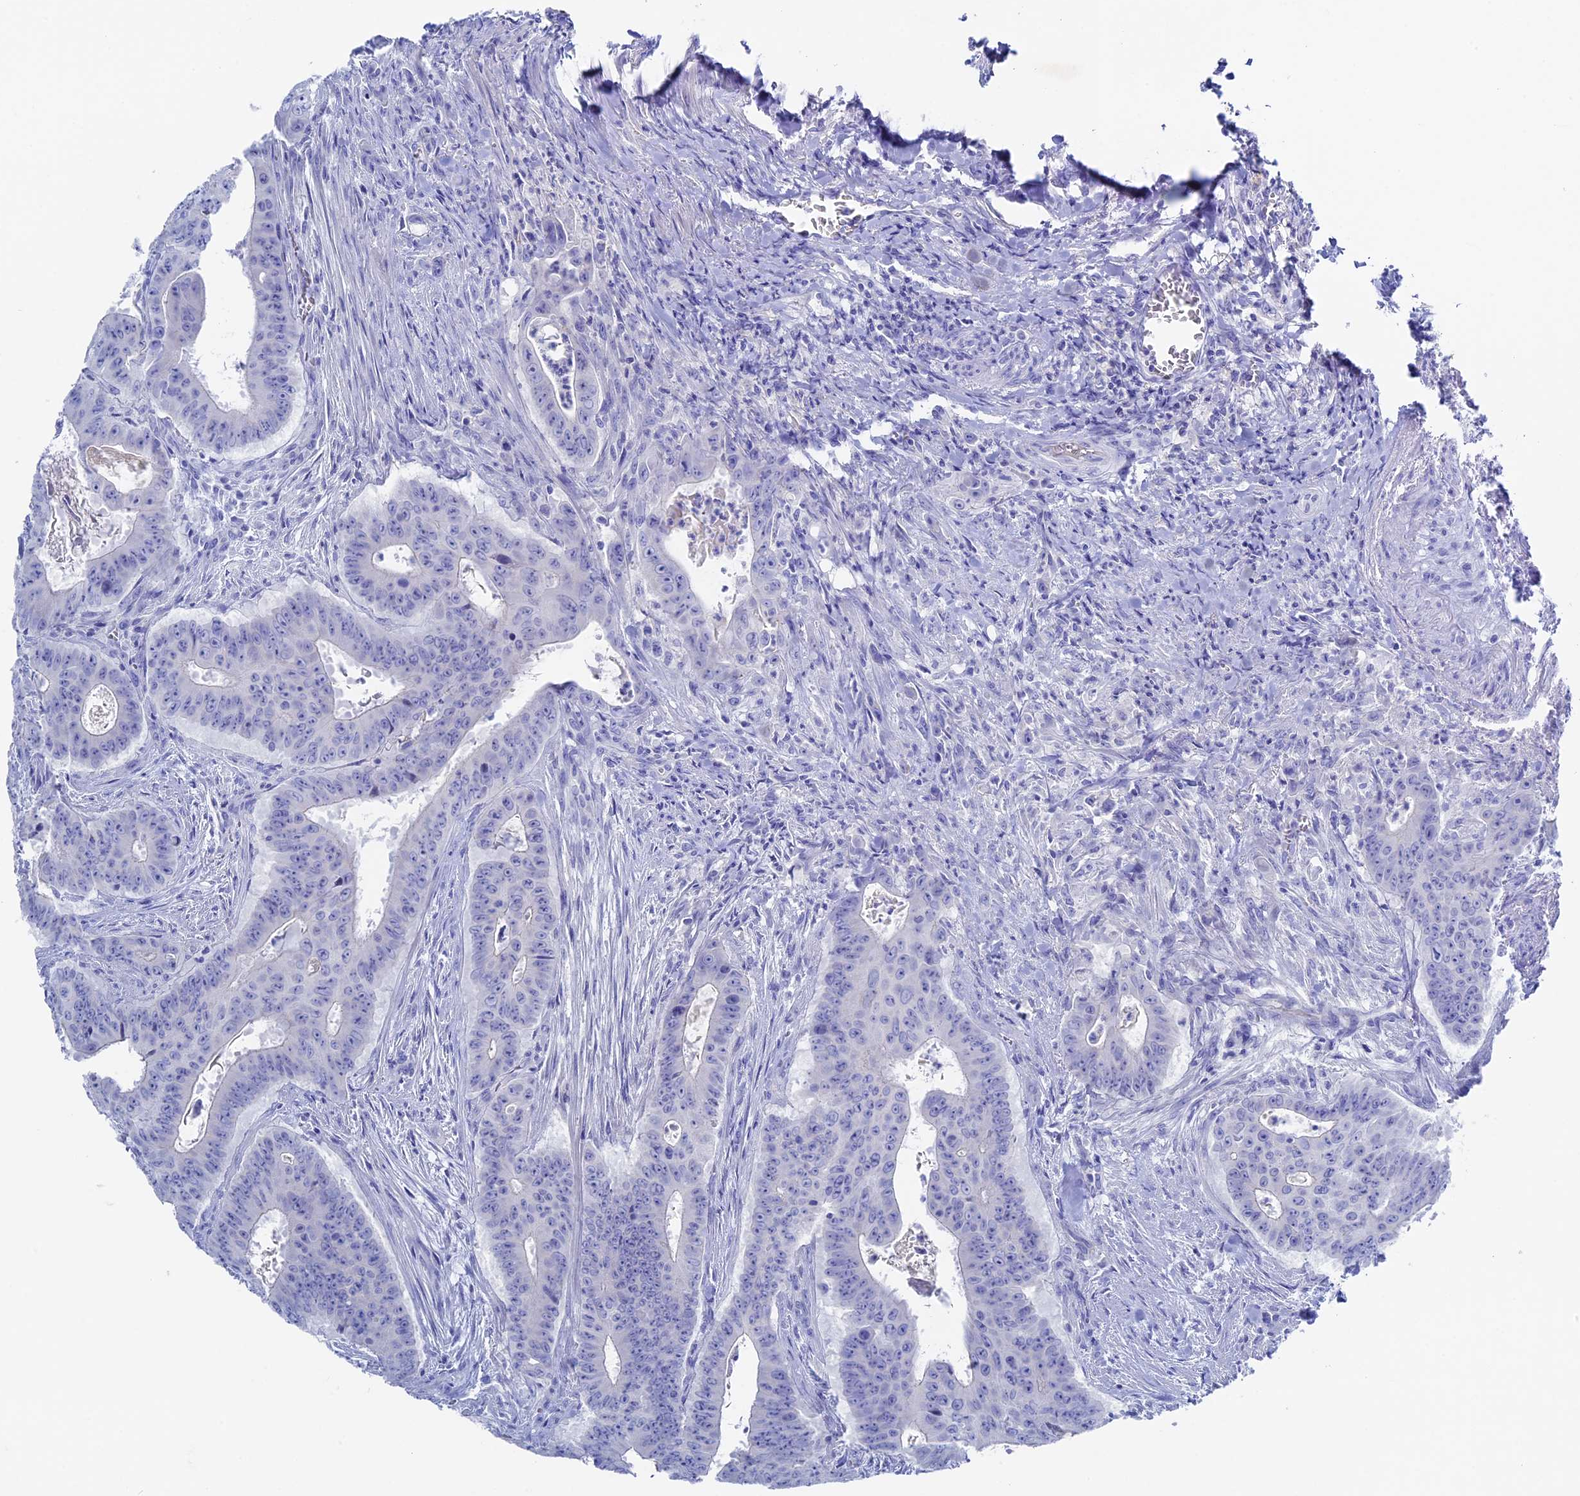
{"staining": {"intensity": "negative", "quantity": "none", "location": "none"}, "tissue": "colorectal cancer", "cell_type": "Tumor cells", "image_type": "cancer", "snomed": [{"axis": "morphology", "description": "Adenocarcinoma, NOS"}, {"axis": "topography", "description": "Rectum"}], "caption": "Human adenocarcinoma (colorectal) stained for a protein using IHC shows no expression in tumor cells.", "gene": "UNC119", "patient": {"sex": "female", "age": 75}}